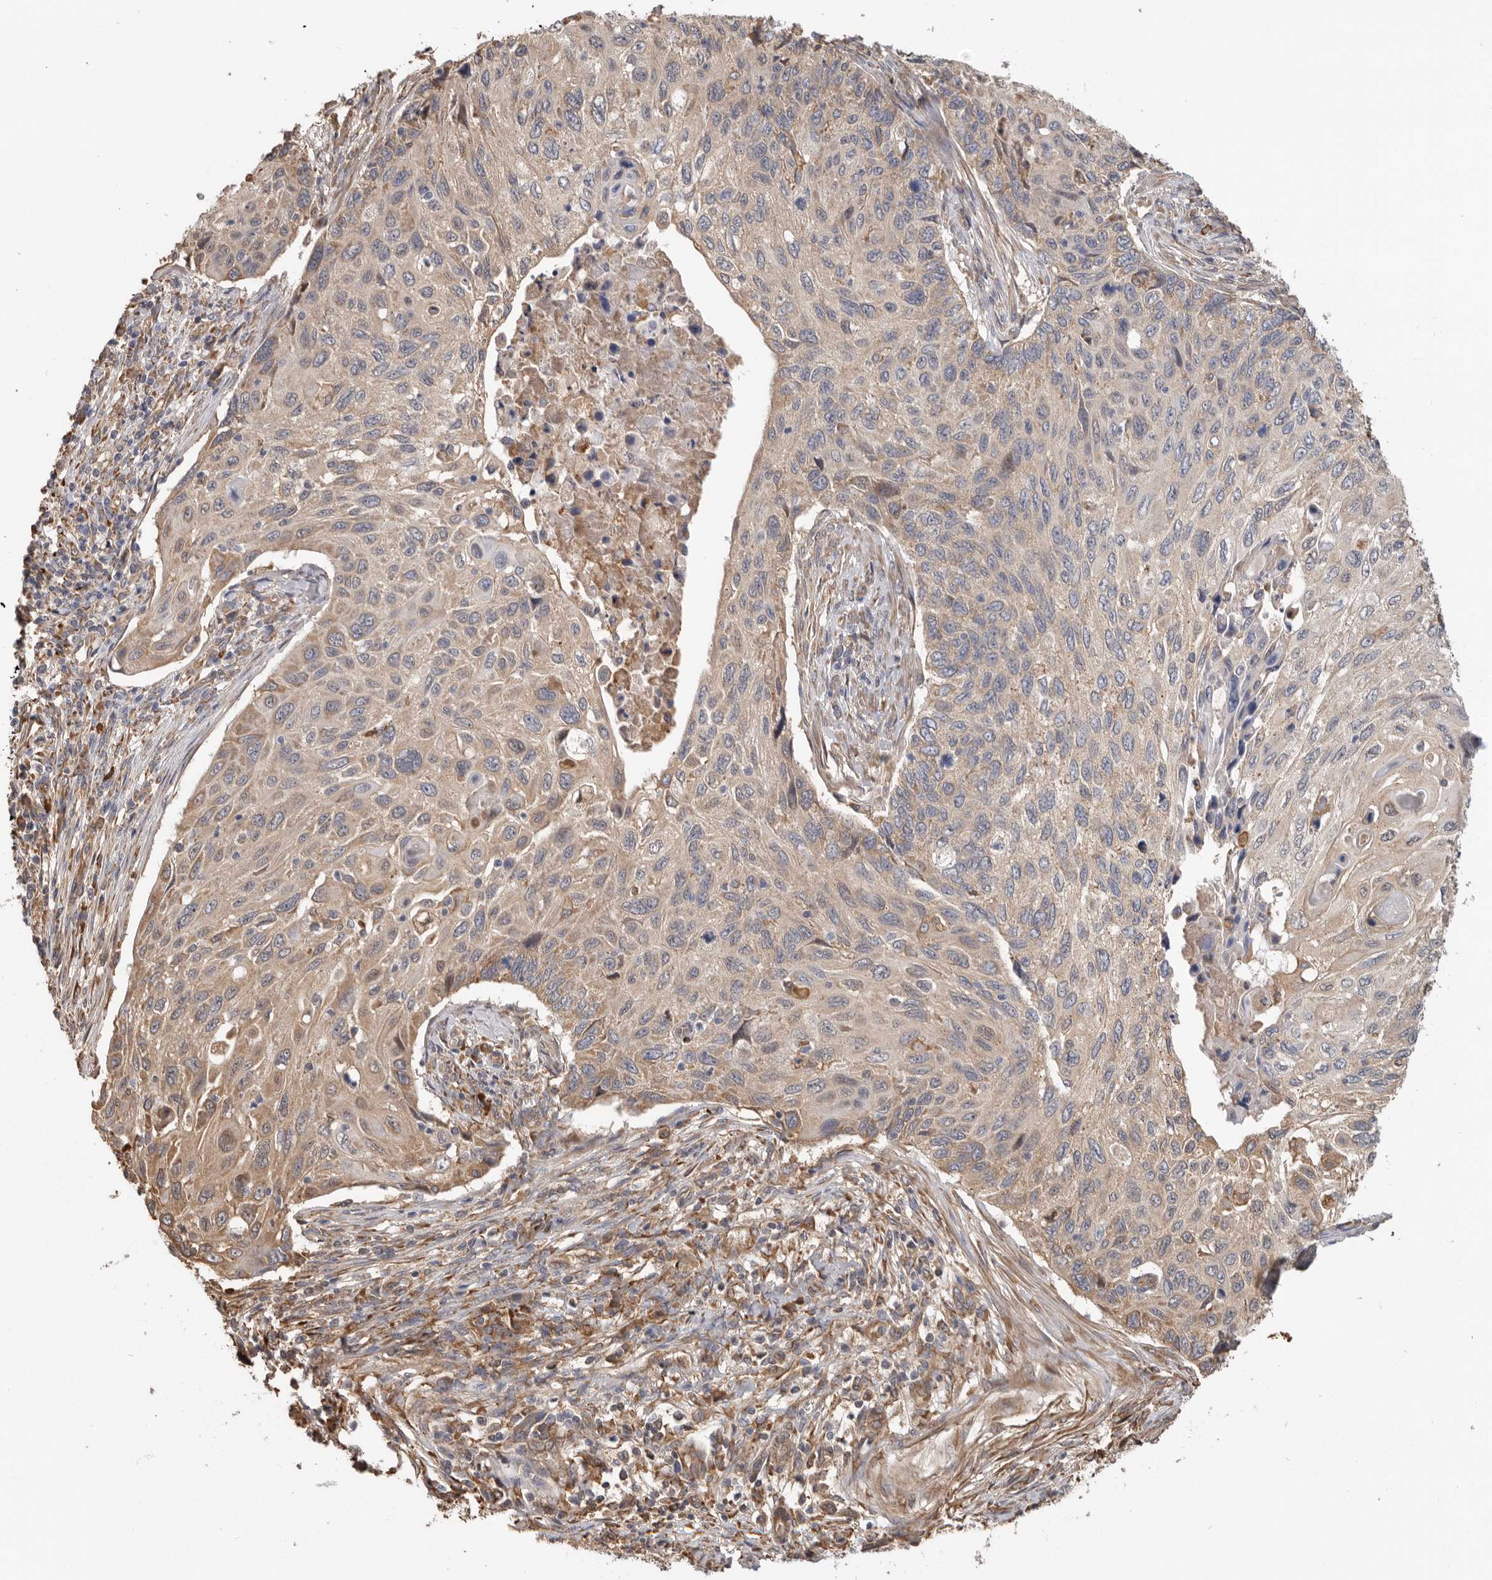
{"staining": {"intensity": "weak", "quantity": "25%-75%", "location": "cytoplasmic/membranous"}, "tissue": "cervical cancer", "cell_type": "Tumor cells", "image_type": "cancer", "snomed": [{"axis": "morphology", "description": "Squamous cell carcinoma, NOS"}, {"axis": "topography", "description": "Cervix"}], "caption": "Tumor cells demonstrate low levels of weak cytoplasmic/membranous positivity in about 25%-75% of cells in human cervical cancer (squamous cell carcinoma). (DAB = brown stain, brightfield microscopy at high magnification).", "gene": "CDC42BPB", "patient": {"sex": "female", "age": 70}}